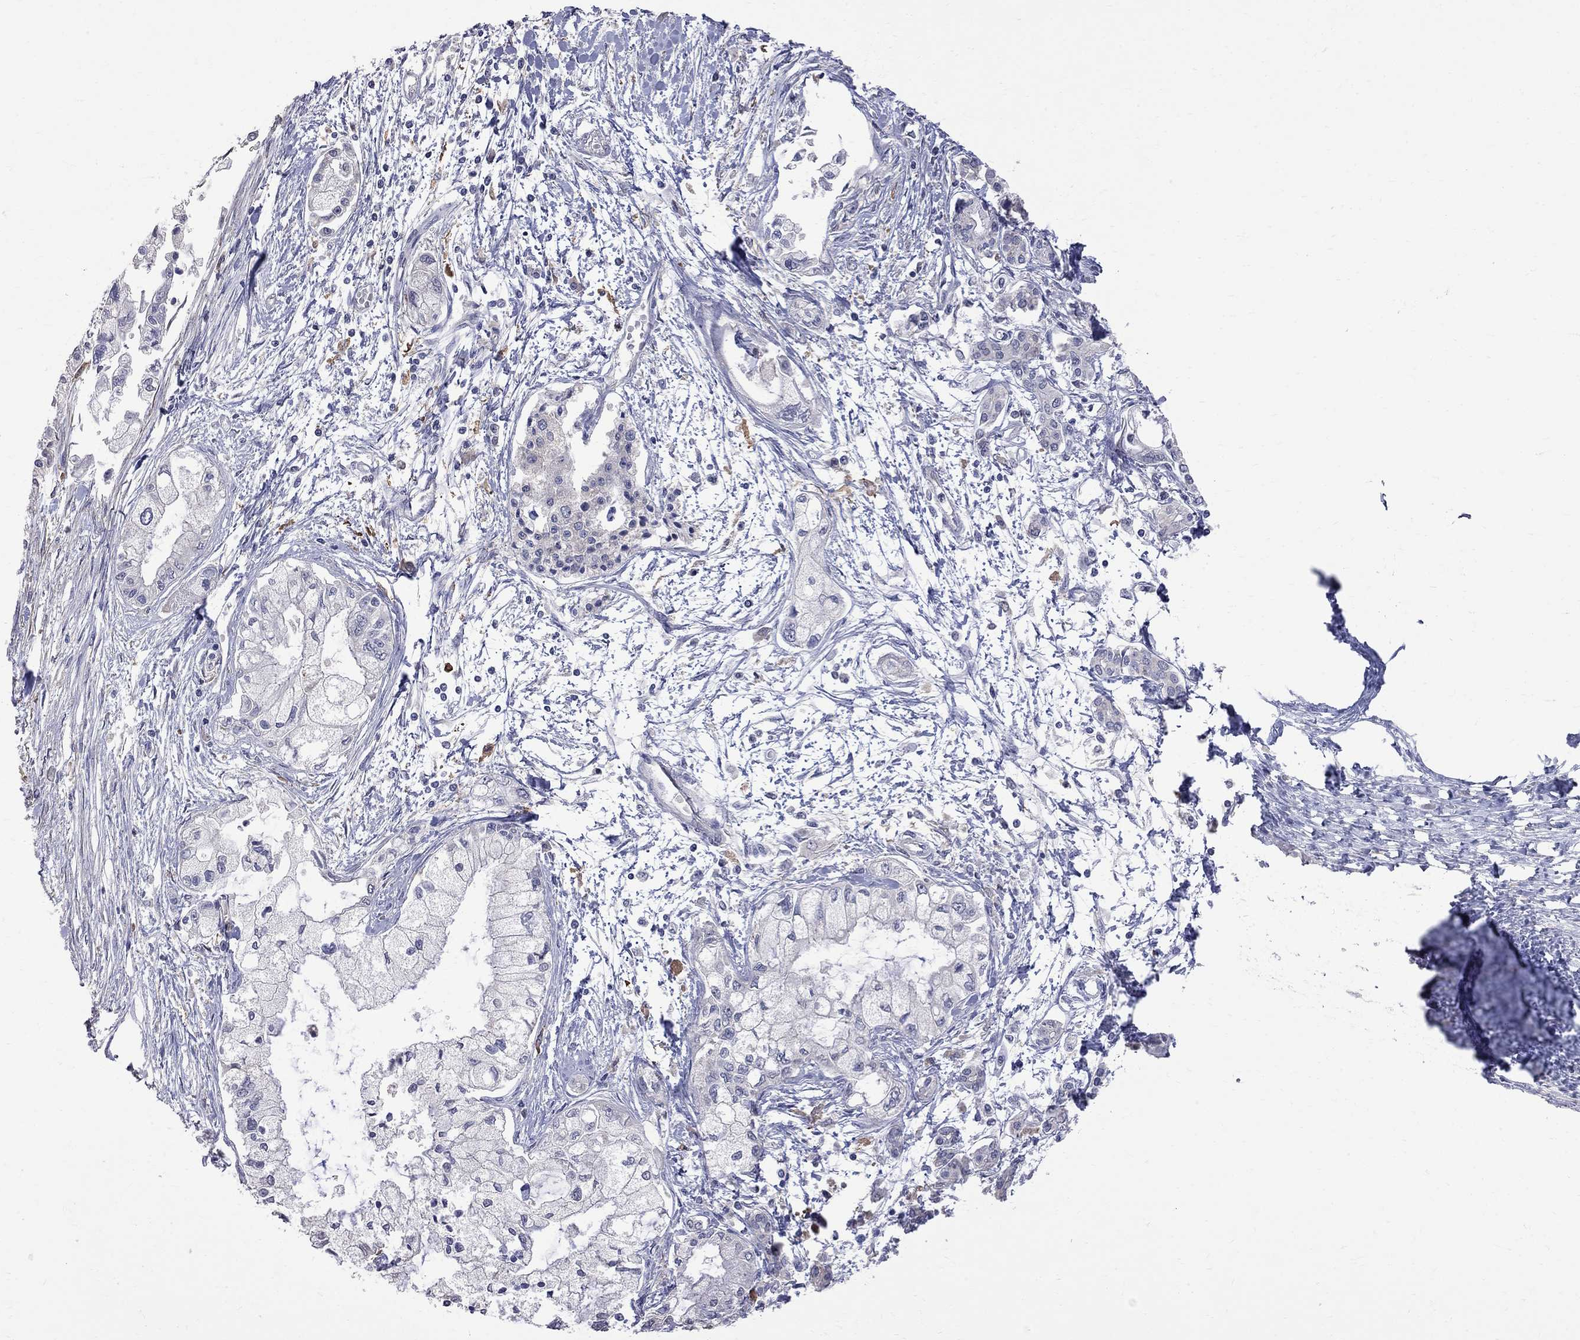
{"staining": {"intensity": "negative", "quantity": "none", "location": "none"}, "tissue": "pancreatic cancer", "cell_type": "Tumor cells", "image_type": "cancer", "snomed": [{"axis": "morphology", "description": "Adenocarcinoma, NOS"}, {"axis": "topography", "description": "Pancreas"}], "caption": "Human pancreatic cancer stained for a protein using immunohistochemistry reveals no expression in tumor cells.", "gene": "CKAP2", "patient": {"sex": "male", "age": 54}}